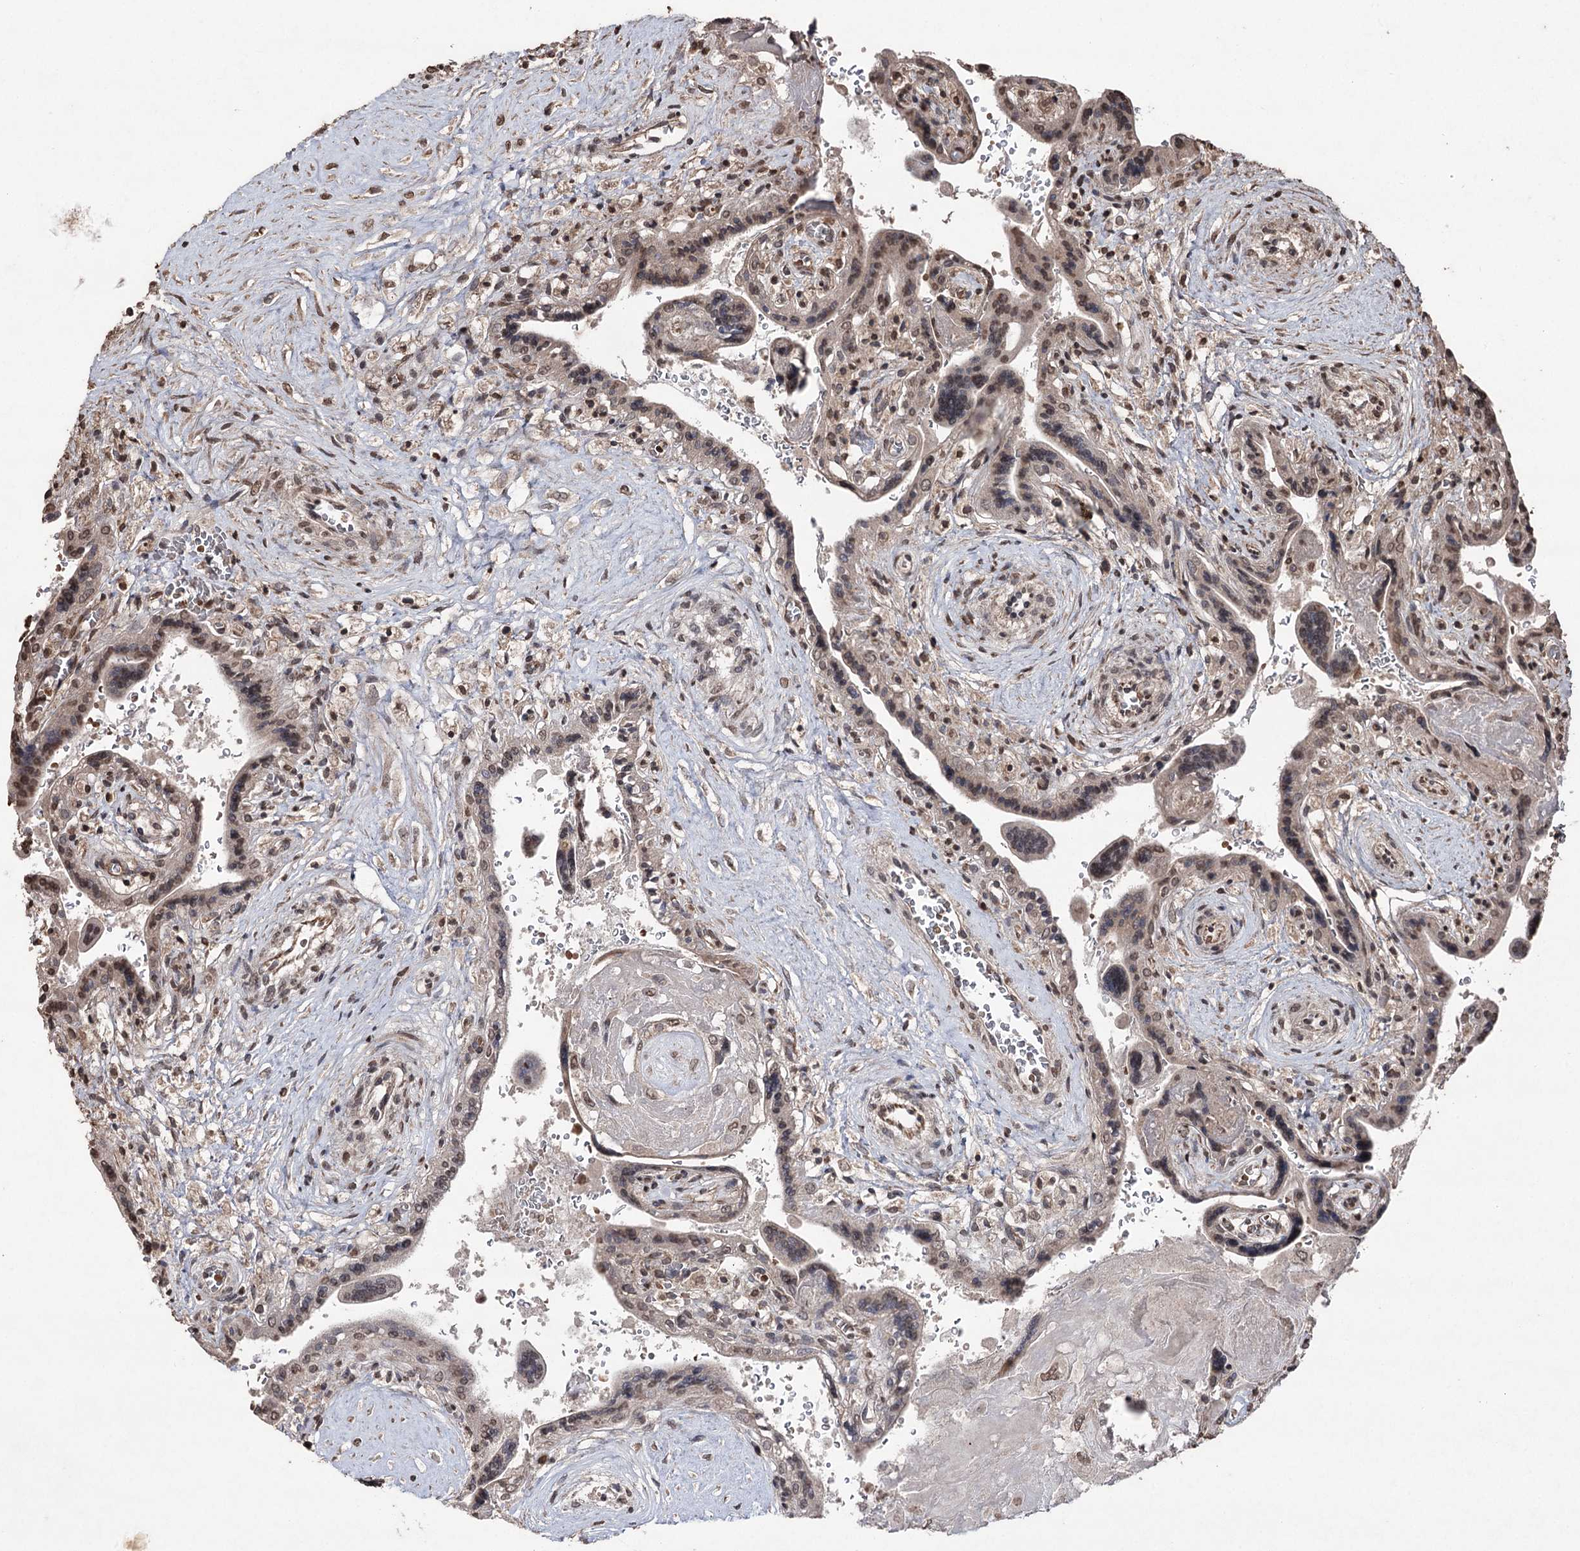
{"staining": {"intensity": "moderate", "quantity": ">75%", "location": "cytoplasmic/membranous,nuclear"}, "tissue": "placenta", "cell_type": "Trophoblastic cells", "image_type": "normal", "snomed": [{"axis": "morphology", "description": "Normal tissue, NOS"}, {"axis": "topography", "description": "Placenta"}], "caption": "Protein staining shows moderate cytoplasmic/membranous,nuclear positivity in approximately >75% of trophoblastic cells in benign placenta.", "gene": "ATG14", "patient": {"sex": "female", "age": 37}}